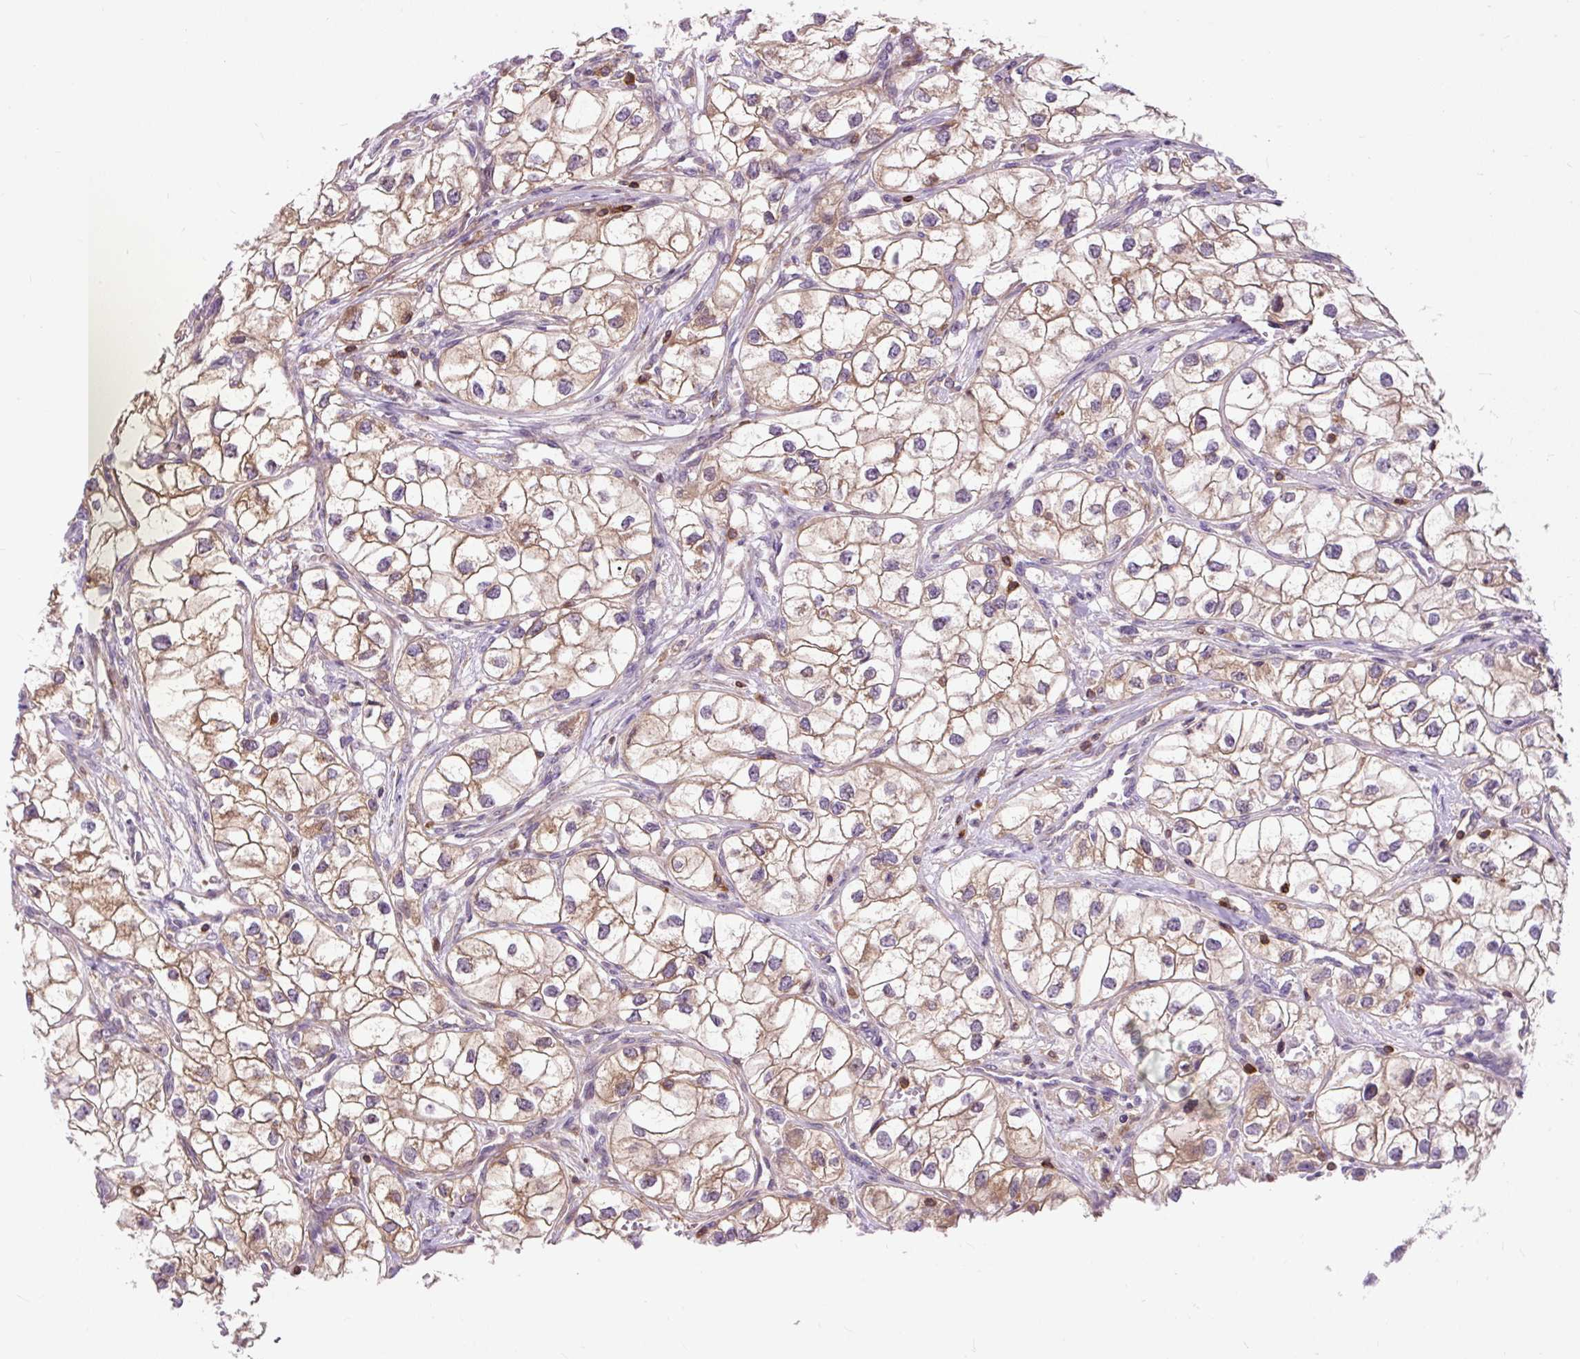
{"staining": {"intensity": "weak", "quantity": ">75%", "location": "cytoplasmic/membranous"}, "tissue": "renal cancer", "cell_type": "Tumor cells", "image_type": "cancer", "snomed": [{"axis": "morphology", "description": "Adenocarcinoma, NOS"}, {"axis": "topography", "description": "Kidney"}], "caption": "Immunohistochemical staining of human renal adenocarcinoma displays weak cytoplasmic/membranous protein expression in approximately >75% of tumor cells. (brown staining indicates protein expression, while blue staining denotes nuclei).", "gene": "CISD3", "patient": {"sex": "male", "age": 59}}